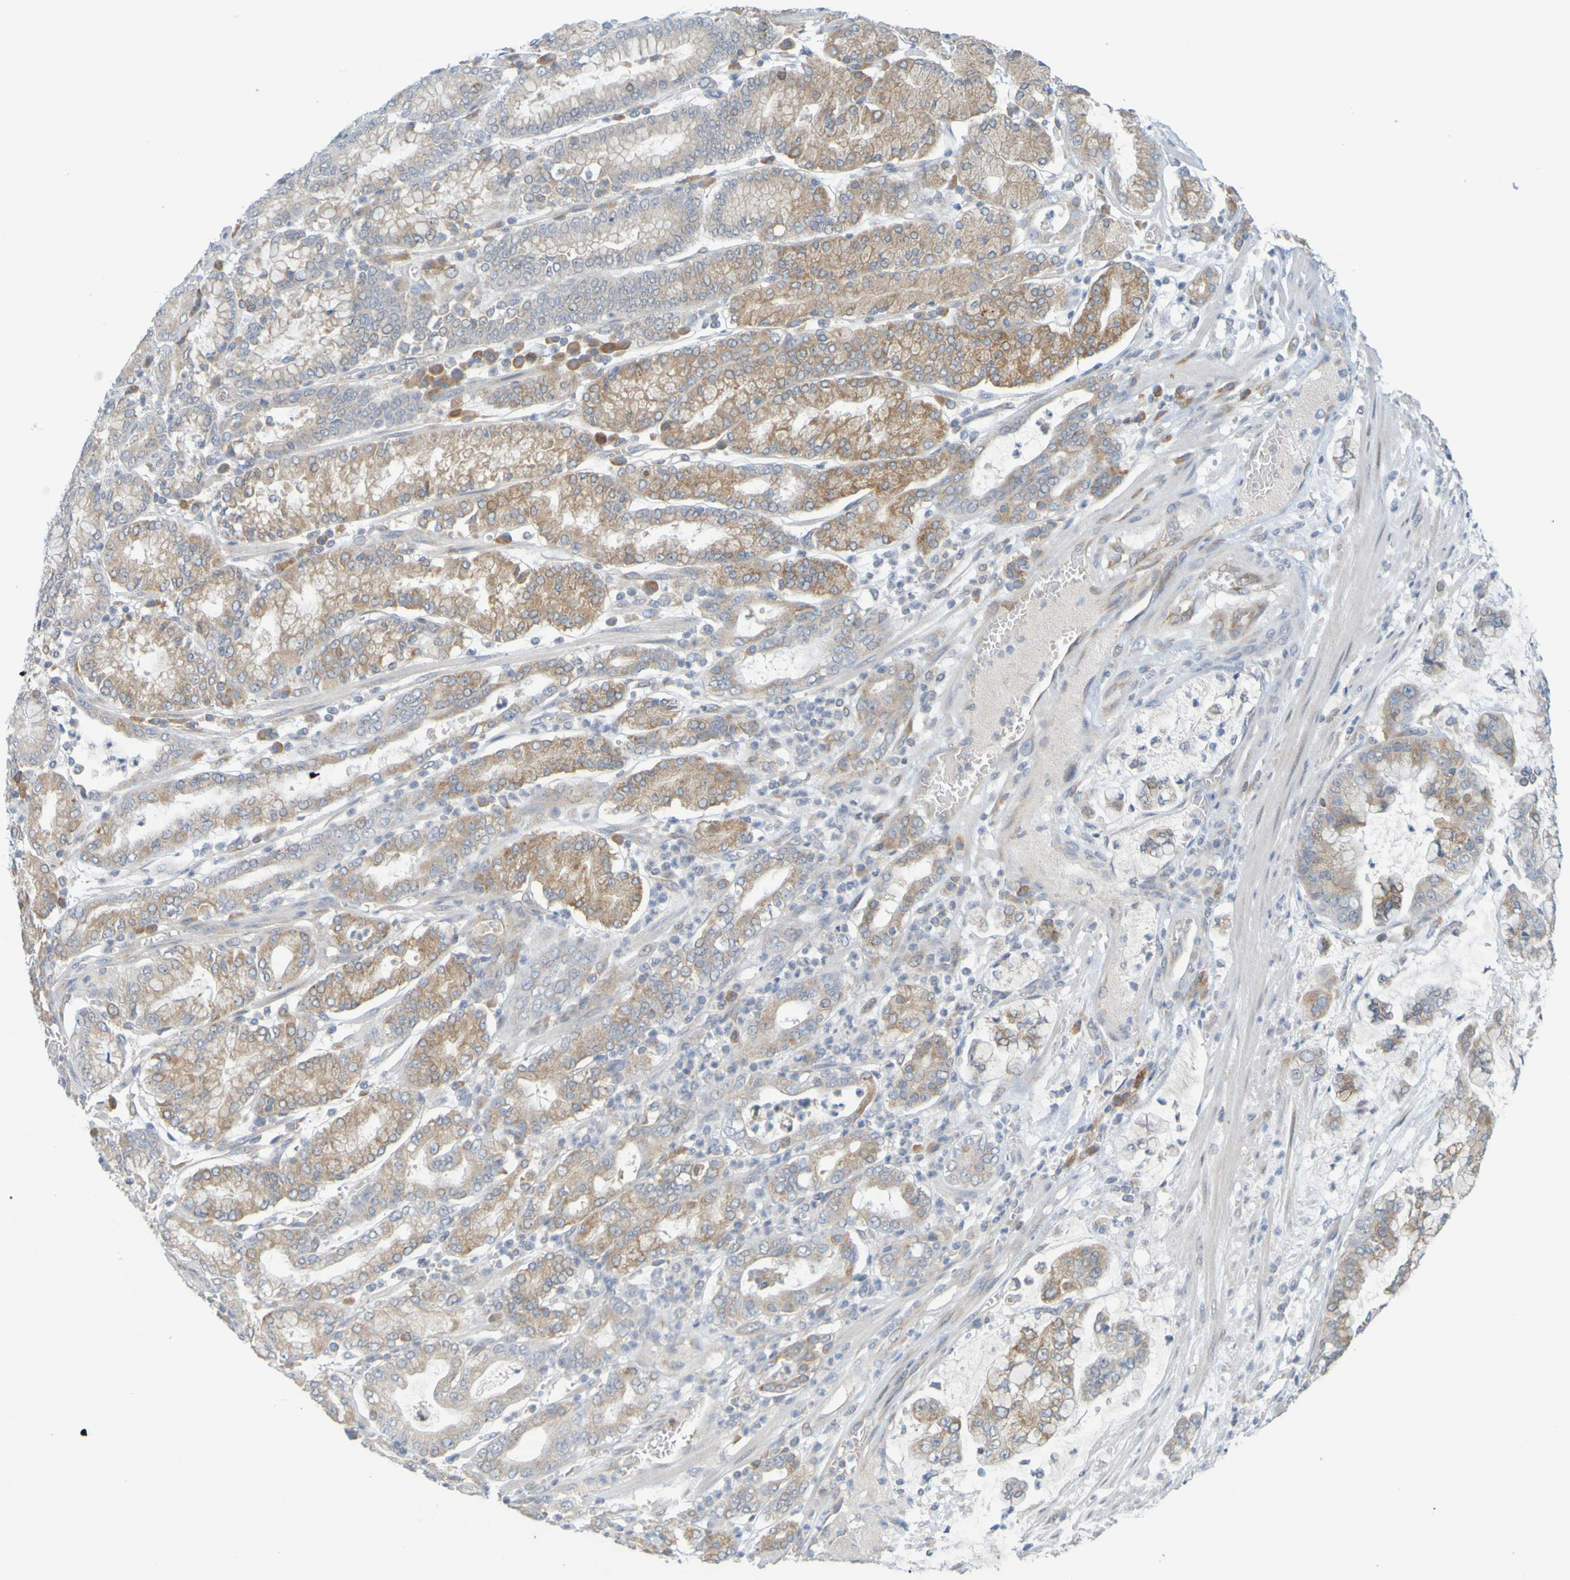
{"staining": {"intensity": "moderate", "quantity": "25%-75%", "location": "cytoplasmic/membranous"}, "tissue": "stomach cancer", "cell_type": "Tumor cells", "image_type": "cancer", "snomed": [{"axis": "morphology", "description": "Normal tissue, NOS"}, {"axis": "morphology", "description": "Adenocarcinoma, NOS"}, {"axis": "topography", "description": "Stomach, upper"}, {"axis": "topography", "description": "Stomach"}], "caption": "Human stomach cancer stained with a brown dye shows moderate cytoplasmic/membranous positive staining in about 25%-75% of tumor cells.", "gene": "MOGS", "patient": {"sex": "male", "age": 76}}